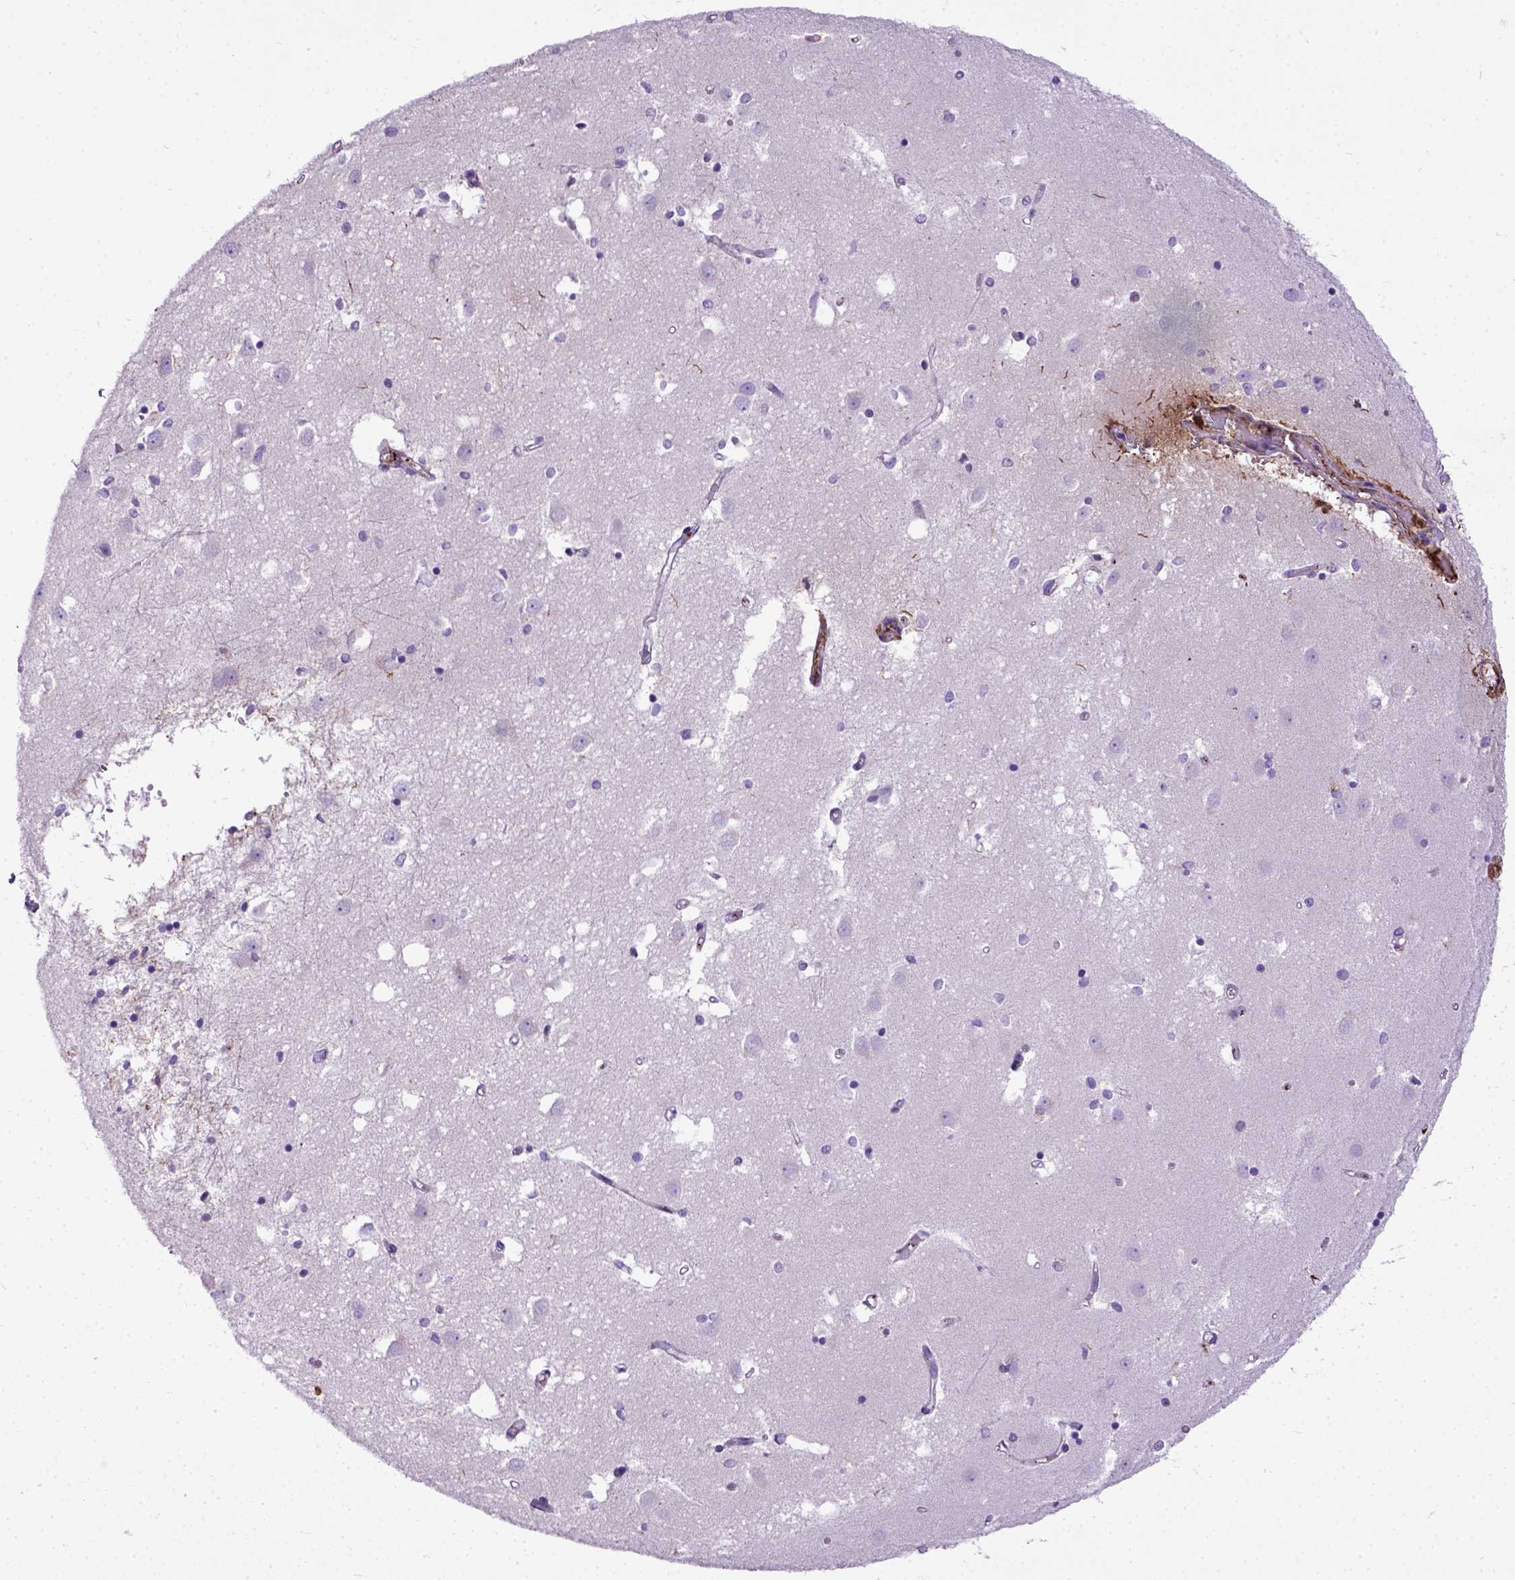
{"staining": {"intensity": "negative", "quantity": "none", "location": "none"}, "tissue": "caudate", "cell_type": "Glial cells", "image_type": "normal", "snomed": [{"axis": "morphology", "description": "Normal tissue, NOS"}, {"axis": "topography", "description": "Lateral ventricle wall"}], "caption": "Immunohistochemistry of normal human caudate displays no staining in glial cells.", "gene": "ADAMTS8", "patient": {"sex": "male", "age": 54}}